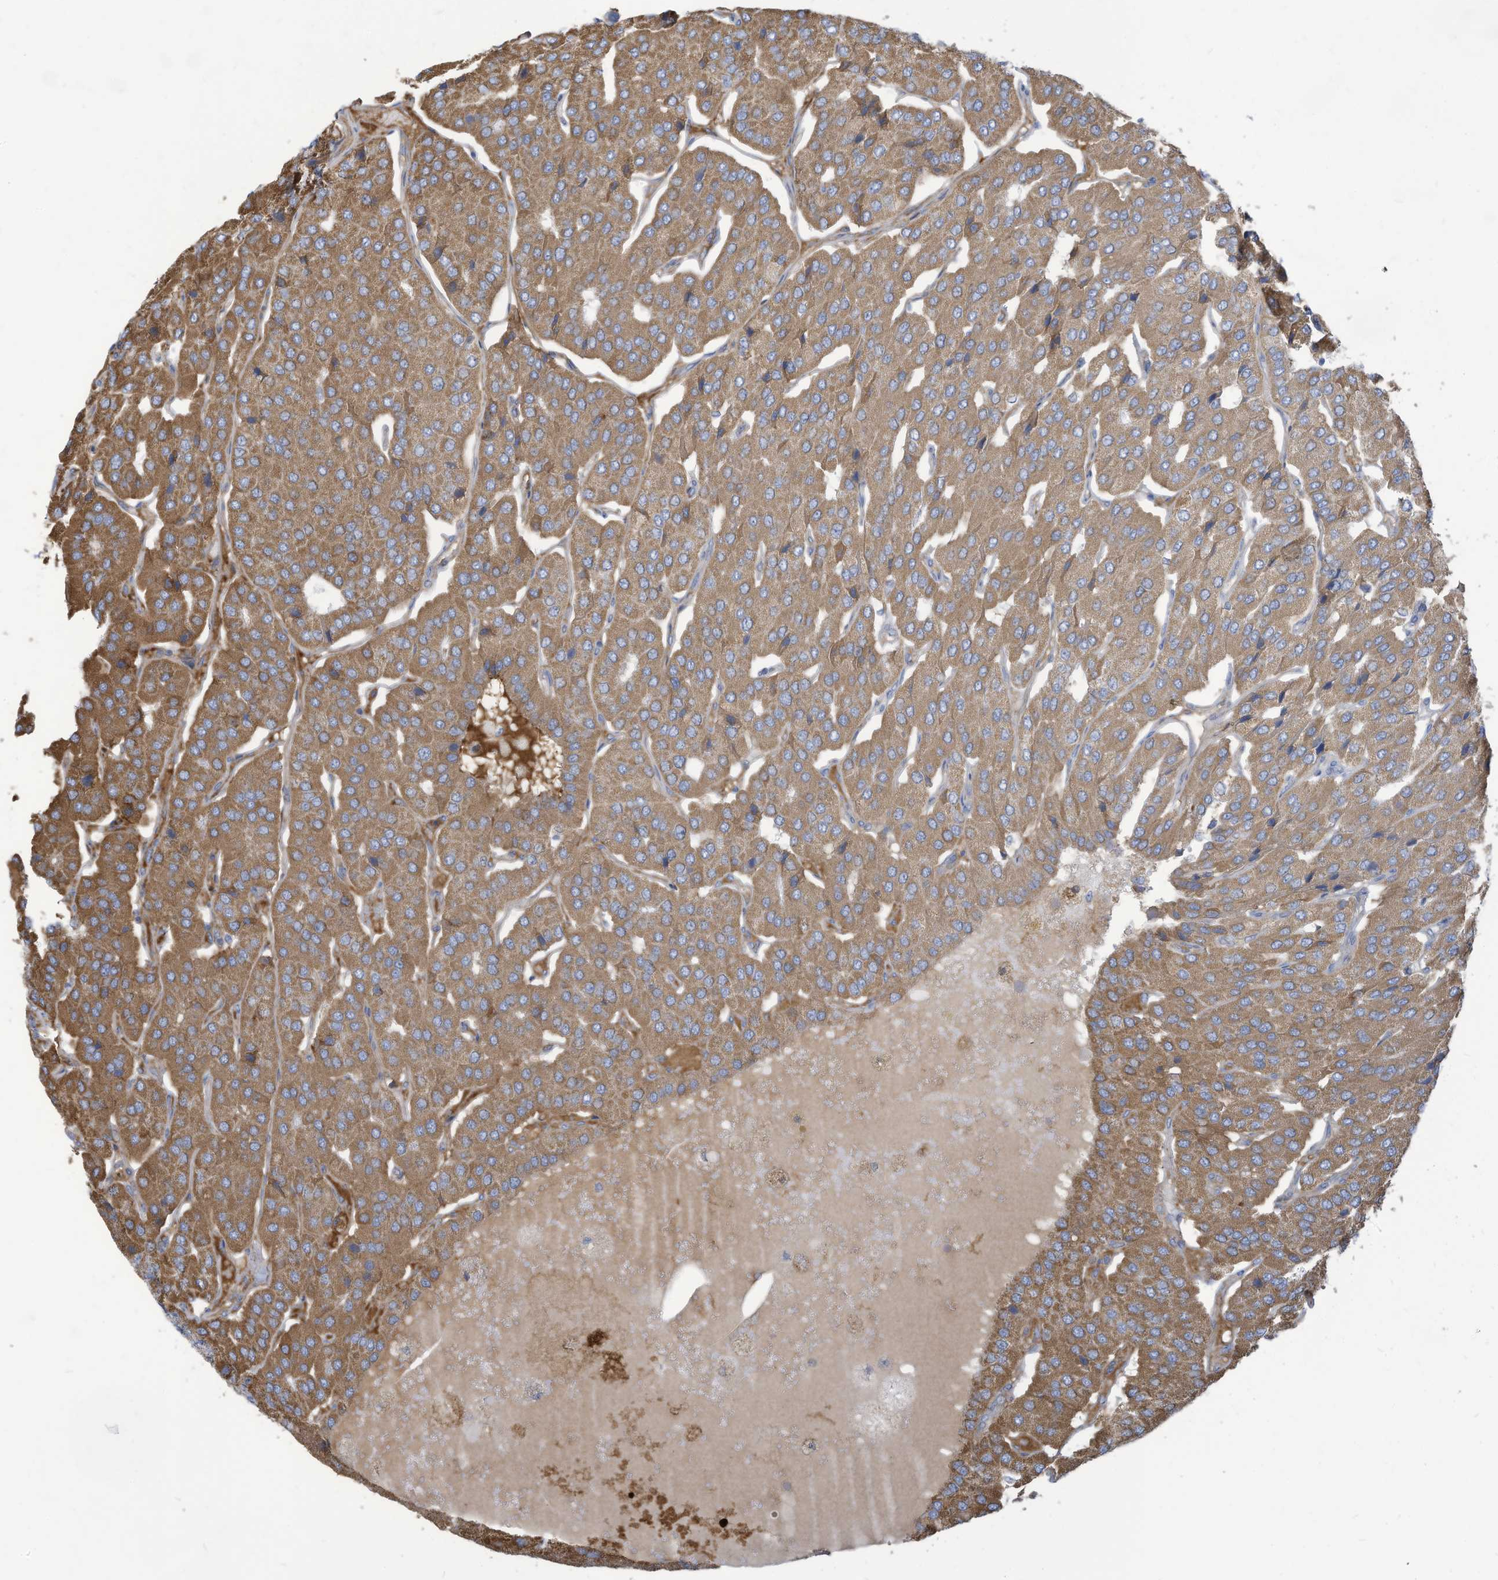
{"staining": {"intensity": "moderate", "quantity": ">75%", "location": "cytoplasmic/membranous"}, "tissue": "parathyroid gland", "cell_type": "Glandular cells", "image_type": "normal", "snomed": [{"axis": "morphology", "description": "Normal tissue, NOS"}, {"axis": "morphology", "description": "Adenoma, NOS"}, {"axis": "topography", "description": "Parathyroid gland"}], "caption": "Protein analysis of unremarkable parathyroid gland demonstrates moderate cytoplasmic/membranous expression in about >75% of glandular cells.", "gene": "NLN", "patient": {"sex": "female", "age": 86}}